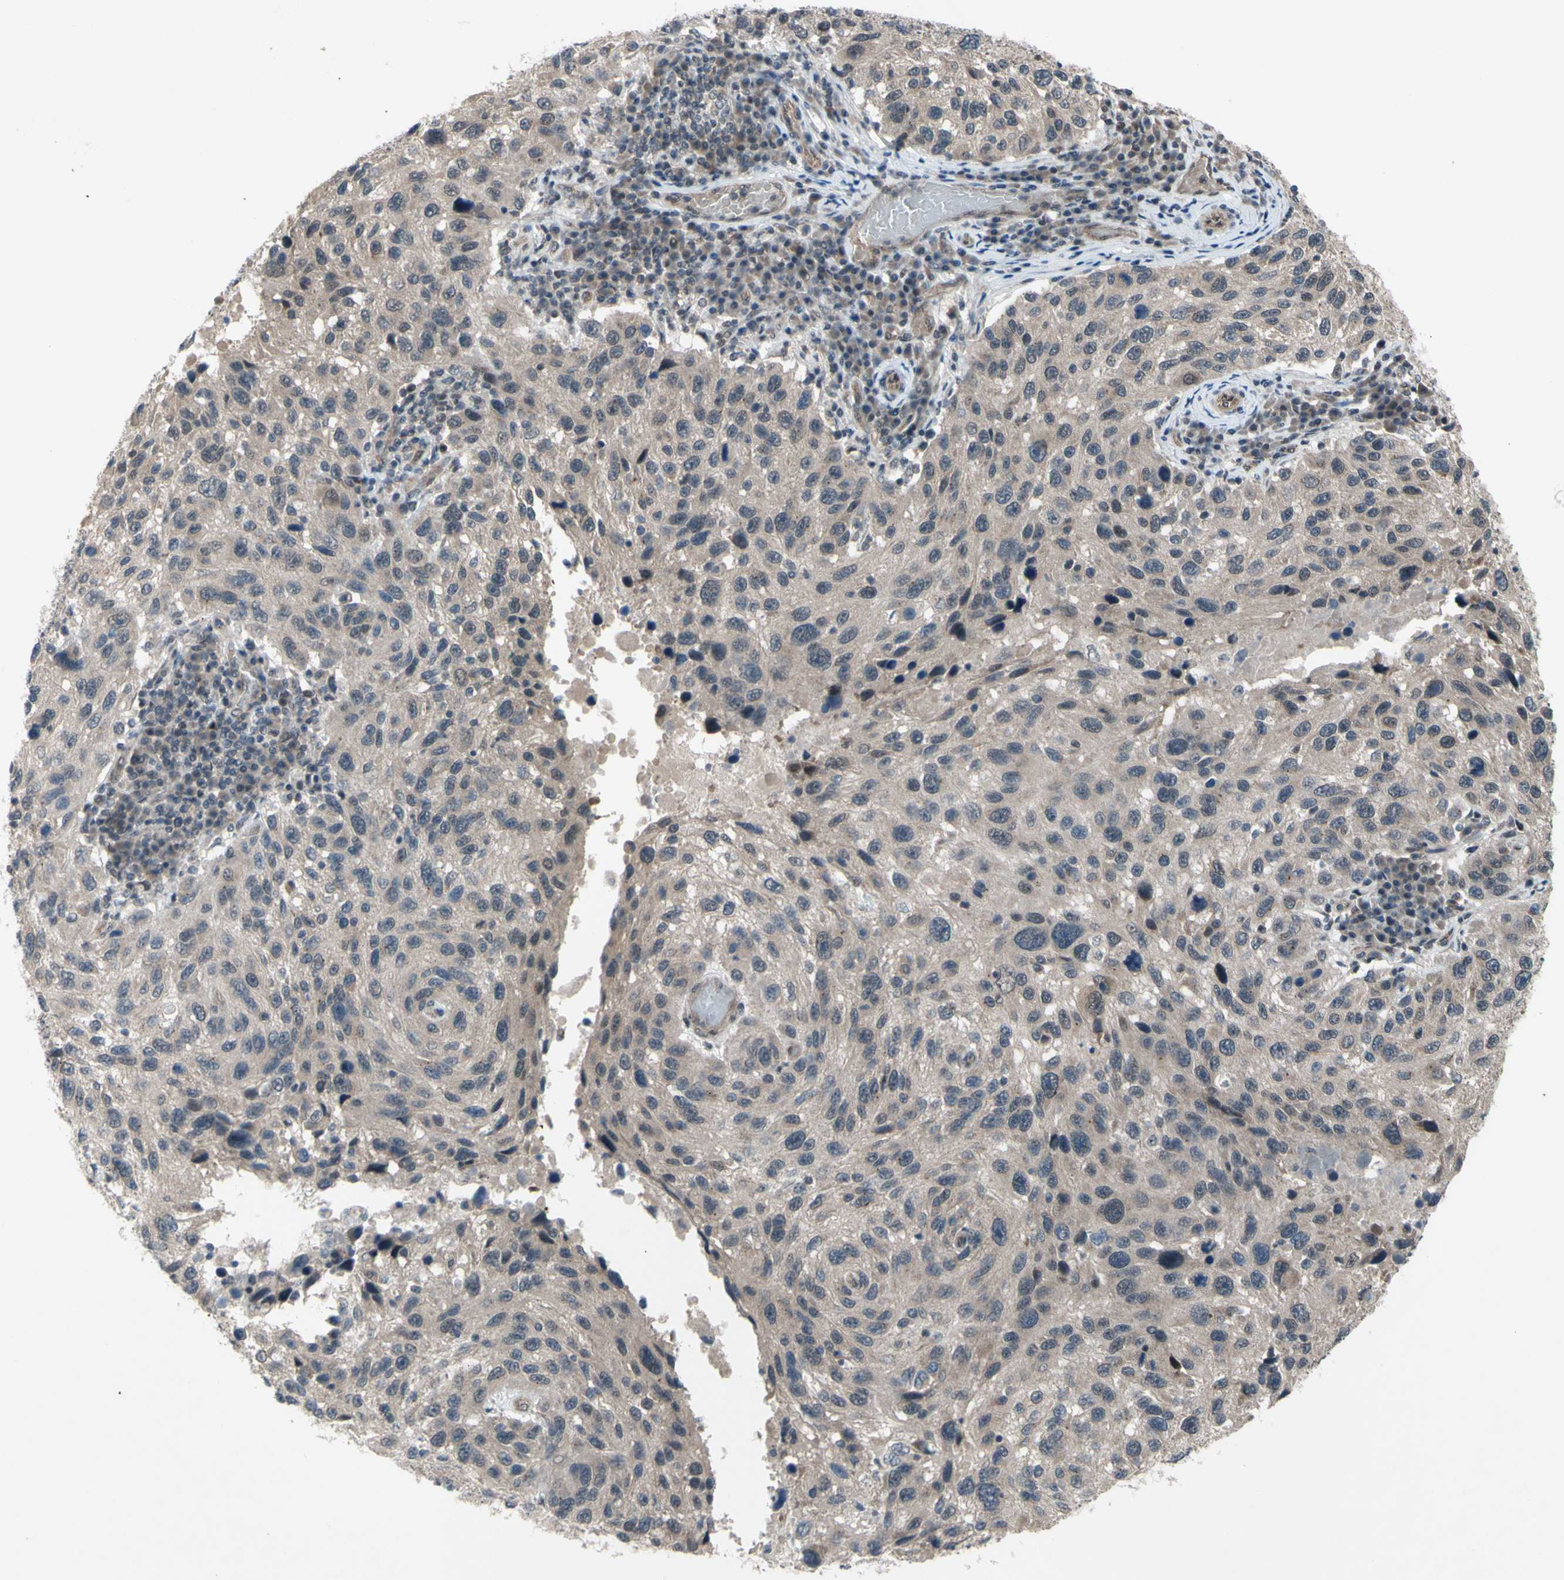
{"staining": {"intensity": "weak", "quantity": ">75%", "location": "cytoplasmic/membranous"}, "tissue": "melanoma", "cell_type": "Tumor cells", "image_type": "cancer", "snomed": [{"axis": "morphology", "description": "Malignant melanoma, NOS"}, {"axis": "topography", "description": "Skin"}], "caption": "Malignant melanoma stained with a brown dye displays weak cytoplasmic/membranous positive staining in approximately >75% of tumor cells.", "gene": "TRDMT1", "patient": {"sex": "male", "age": 53}}